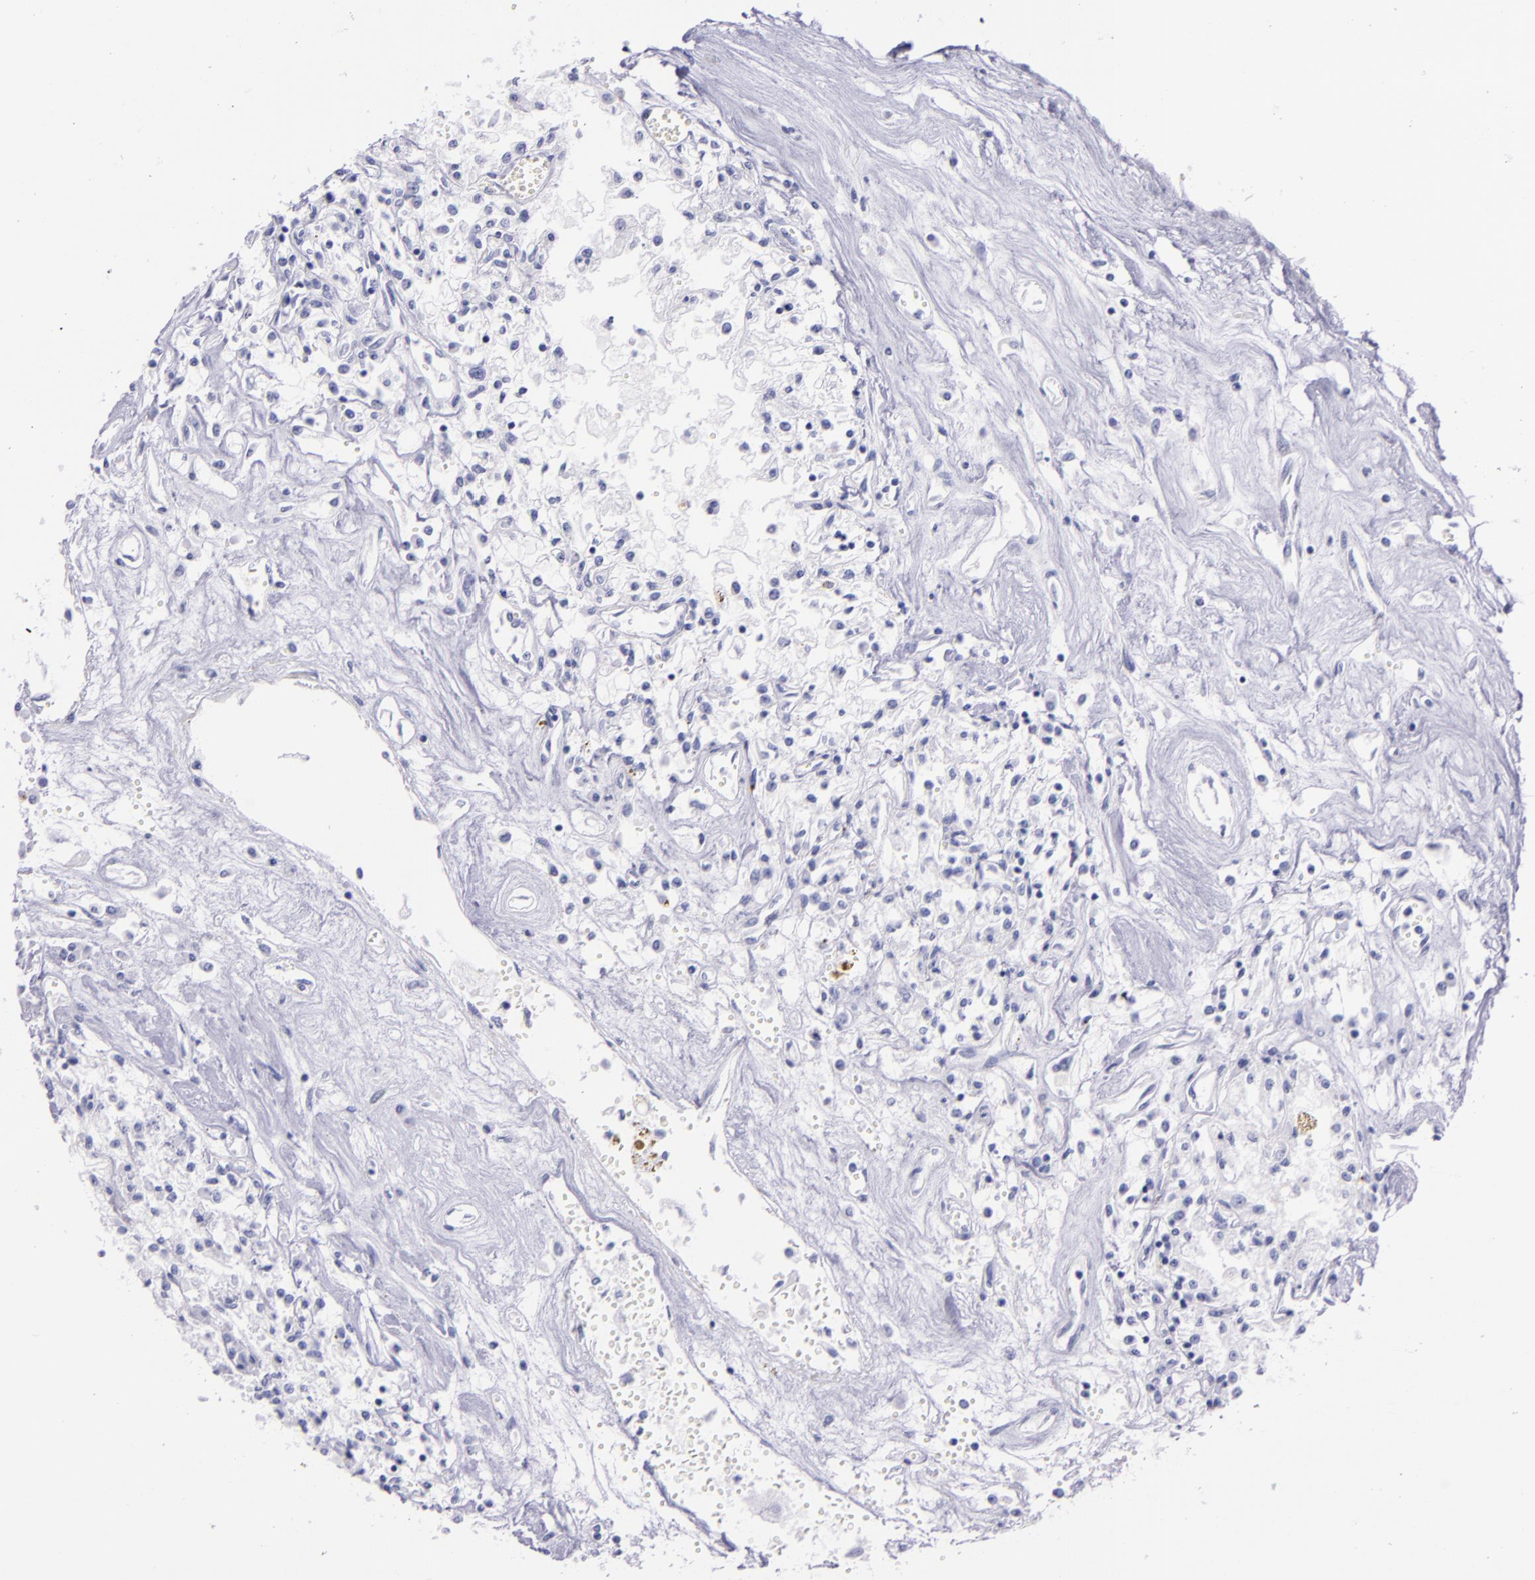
{"staining": {"intensity": "negative", "quantity": "none", "location": "none"}, "tissue": "renal cancer", "cell_type": "Tumor cells", "image_type": "cancer", "snomed": [{"axis": "morphology", "description": "Adenocarcinoma, NOS"}, {"axis": "topography", "description": "Kidney"}], "caption": "Renal adenocarcinoma stained for a protein using immunohistochemistry reveals no staining tumor cells.", "gene": "SFTPA2", "patient": {"sex": "male", "age": 78}}